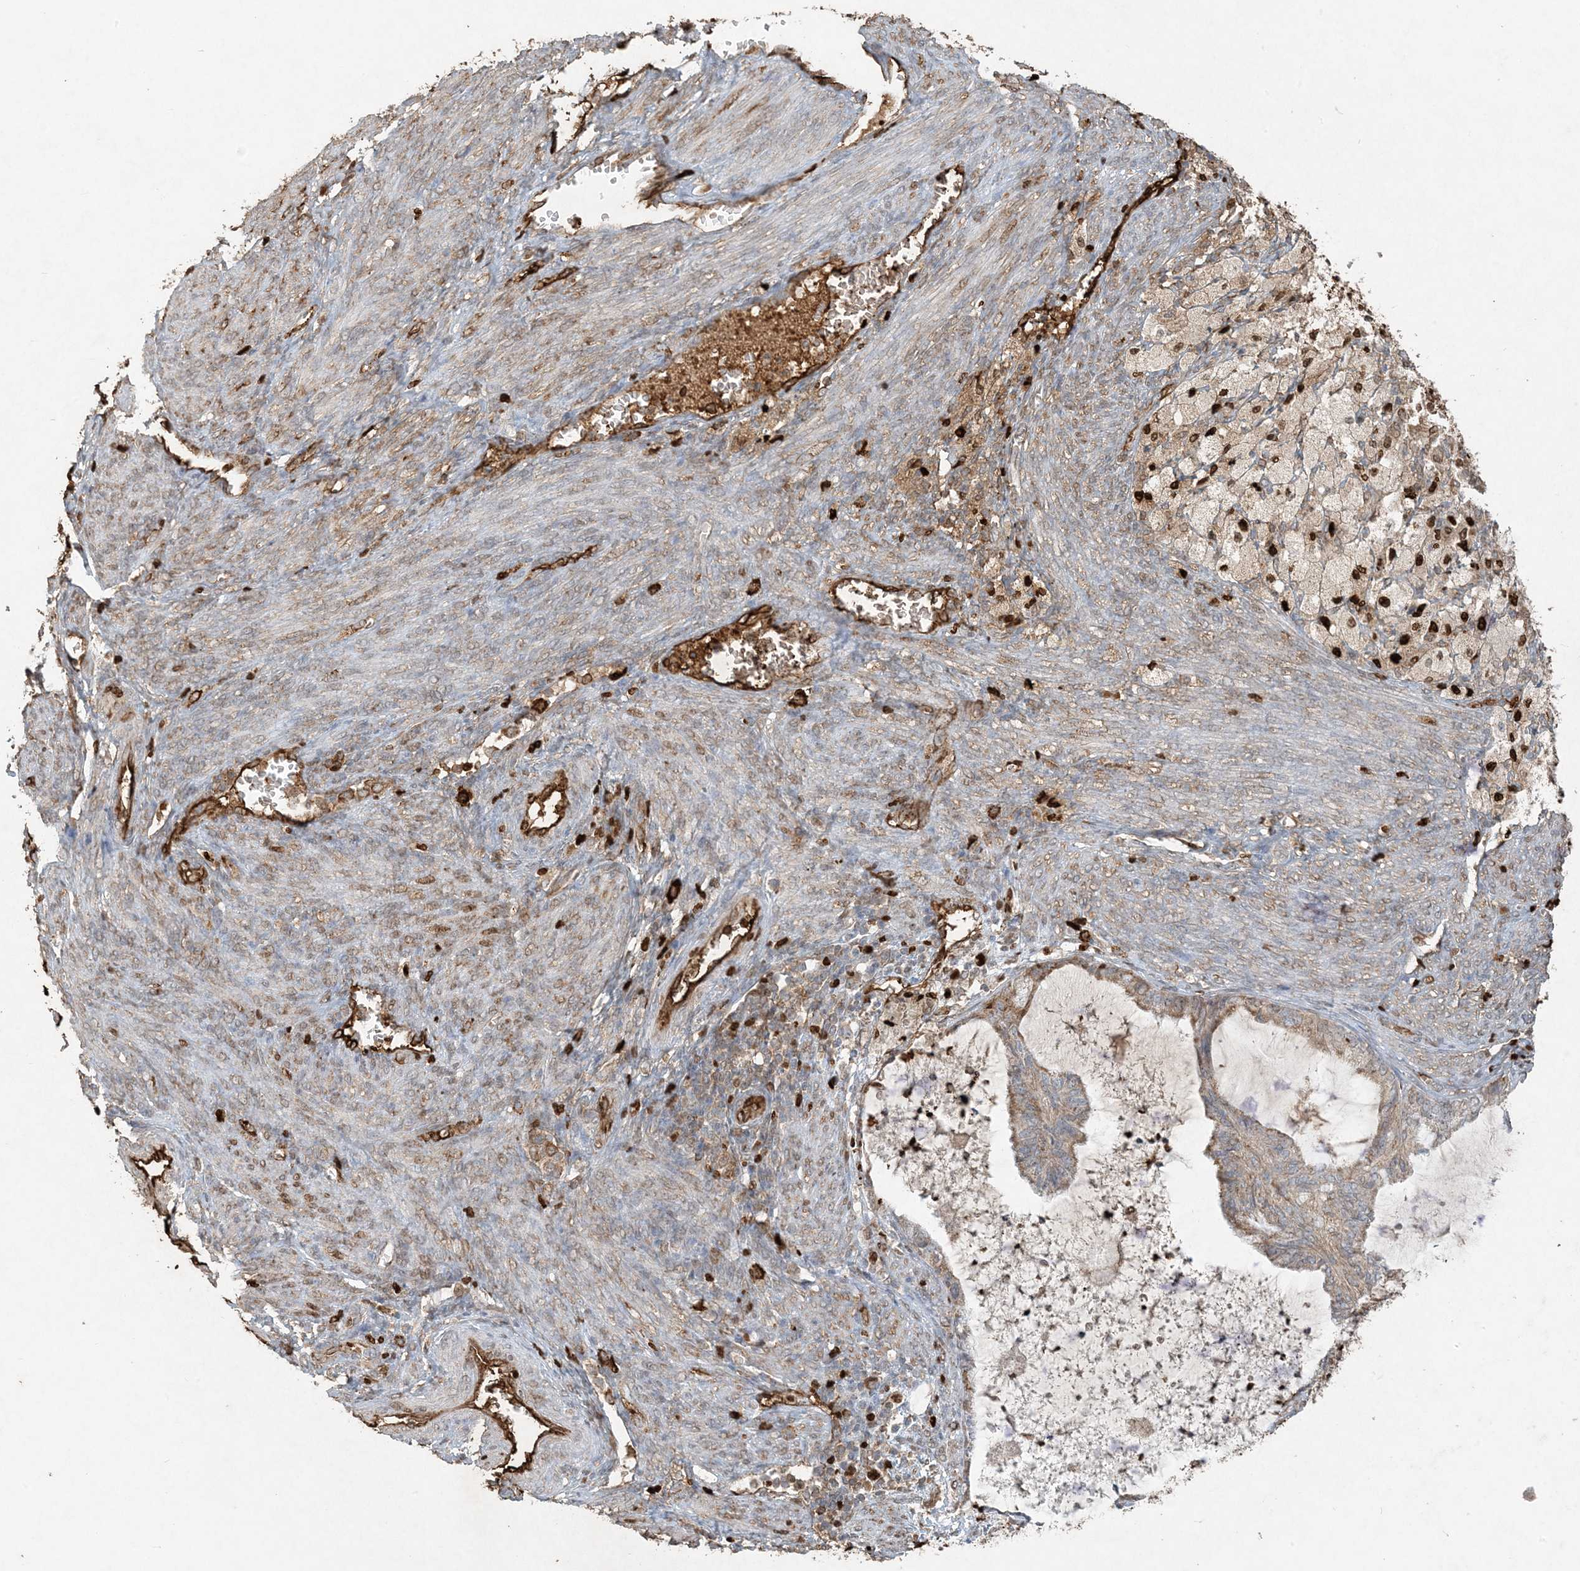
{"staining": {"intensity": "moderate", "quantity": ">75%", "location": "cytoplasmic/membranous"}, "tissue": "cervical cancer", "cell_type": "Tumor cells", "image_type": "cancer", "snomed": [{"axis": "morphology", "description": "Normal tissue, NOS"}, {"axis": "morphology", "description": "Adenocarcinoma, NOS"}, {"axis": "topography", "description": "Cervix"}, {"axis": "topography", "description": "Endometrium"}], "caption": "There is medium levels of moderate cytoplasmic/membranous staining in tumor cells of cervical cancer, as demonstrated by immunohistochemical staining (brown color).", "gene": "MCOLN1", "patient": {"sex": "female", "age": 86}}